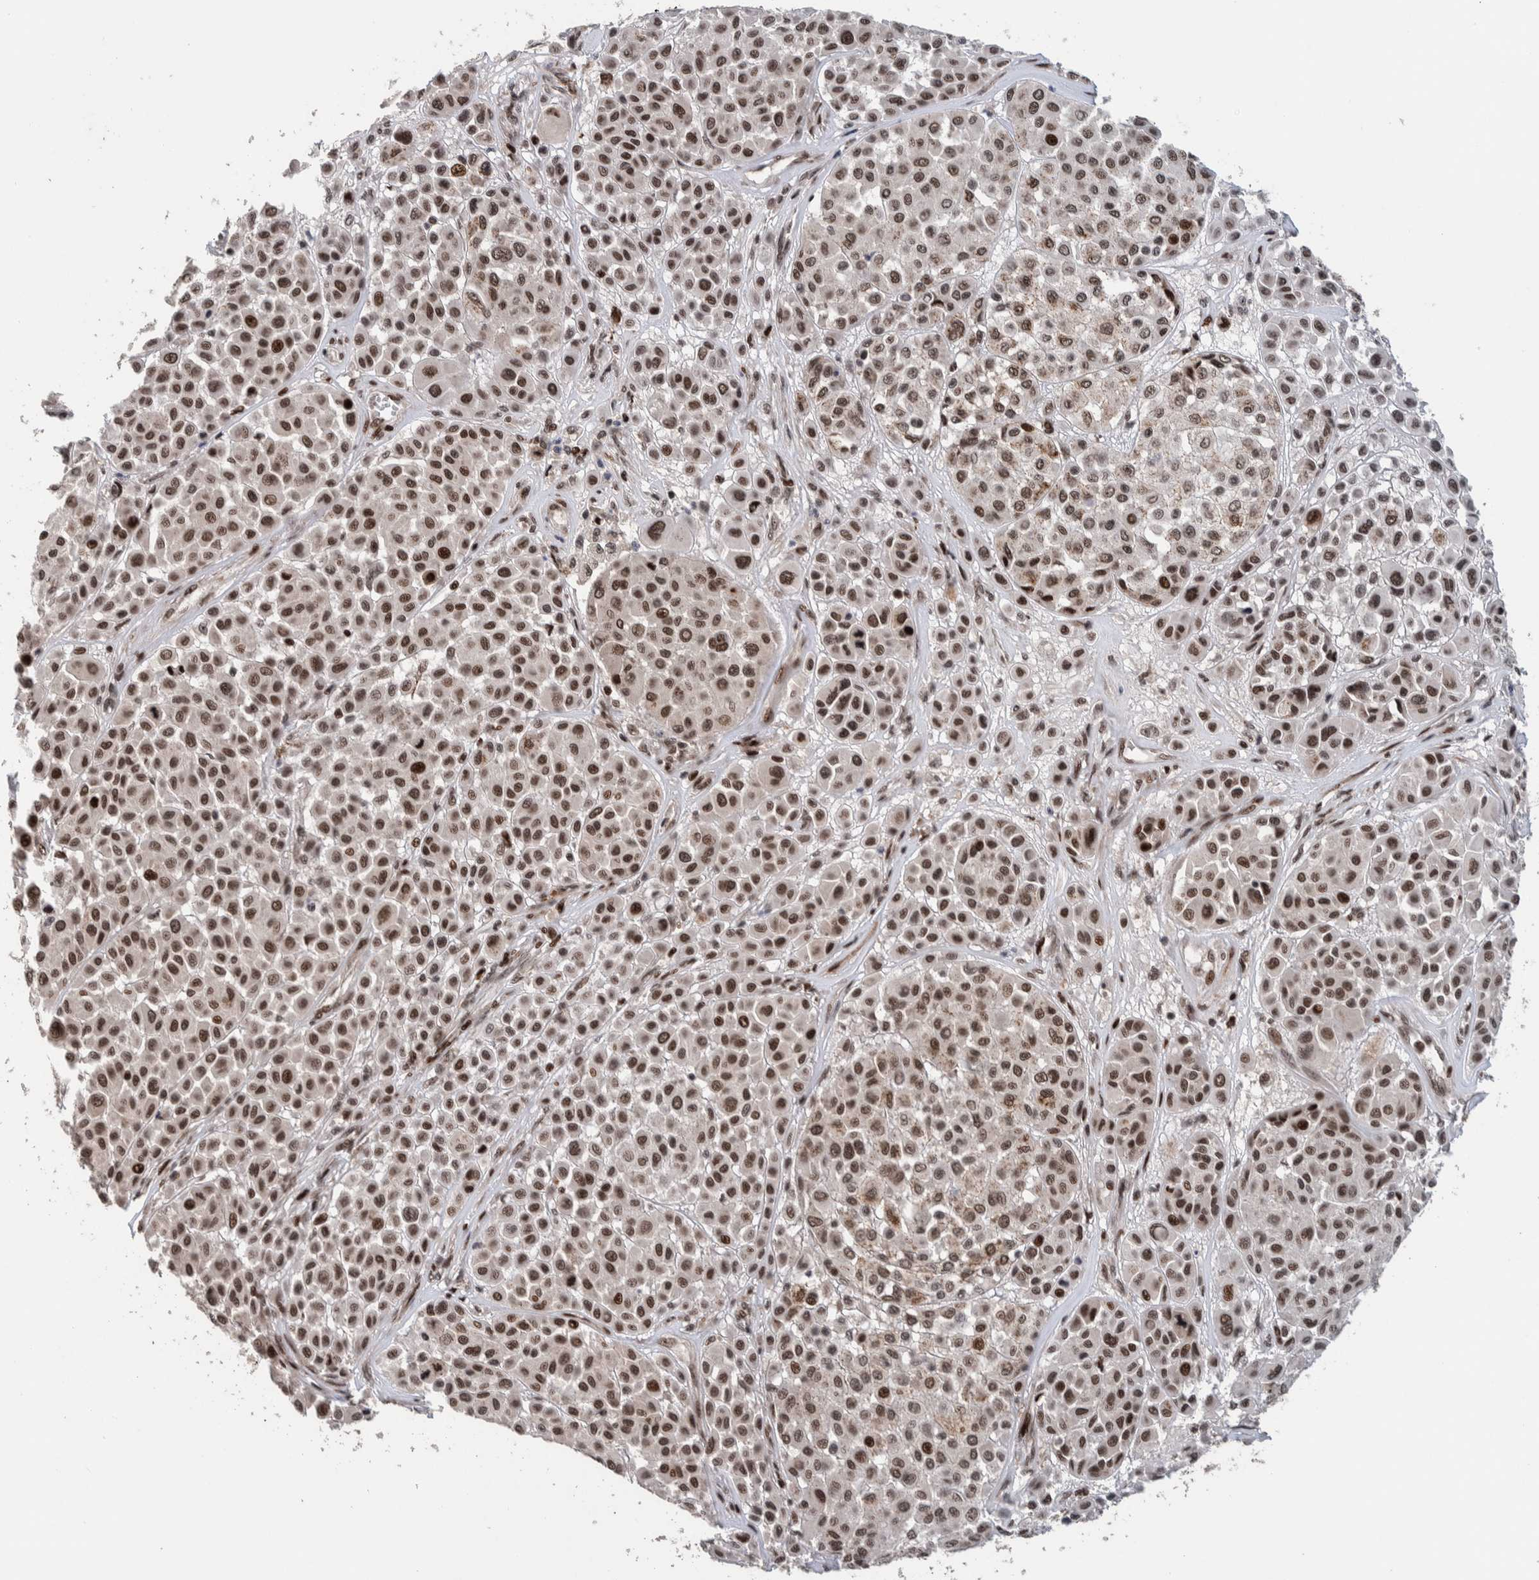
{"staining": {"intensity": "moderate", "quantity": ">75%", "location": "nuclear"}, "tissue": "melanoma", "cell_type": "Tumor cells", "image_type": "cancer", "snomed": [{"axis": "morphology", "description": "Malignant melanoma, Metastatic site"}, {"axis": "topography", "description": "Soft tissue"}], "caption": "Protein staining exhibits moderate nuclear positivity in about >75% of tumor cells in melanoma. (DAB (3,3'-diaminobenzidine) IHC, brown staining for protein, blue staining for nuclei).", "gene": "CHD4", "patient": {"sex": "male", "age": 41}}